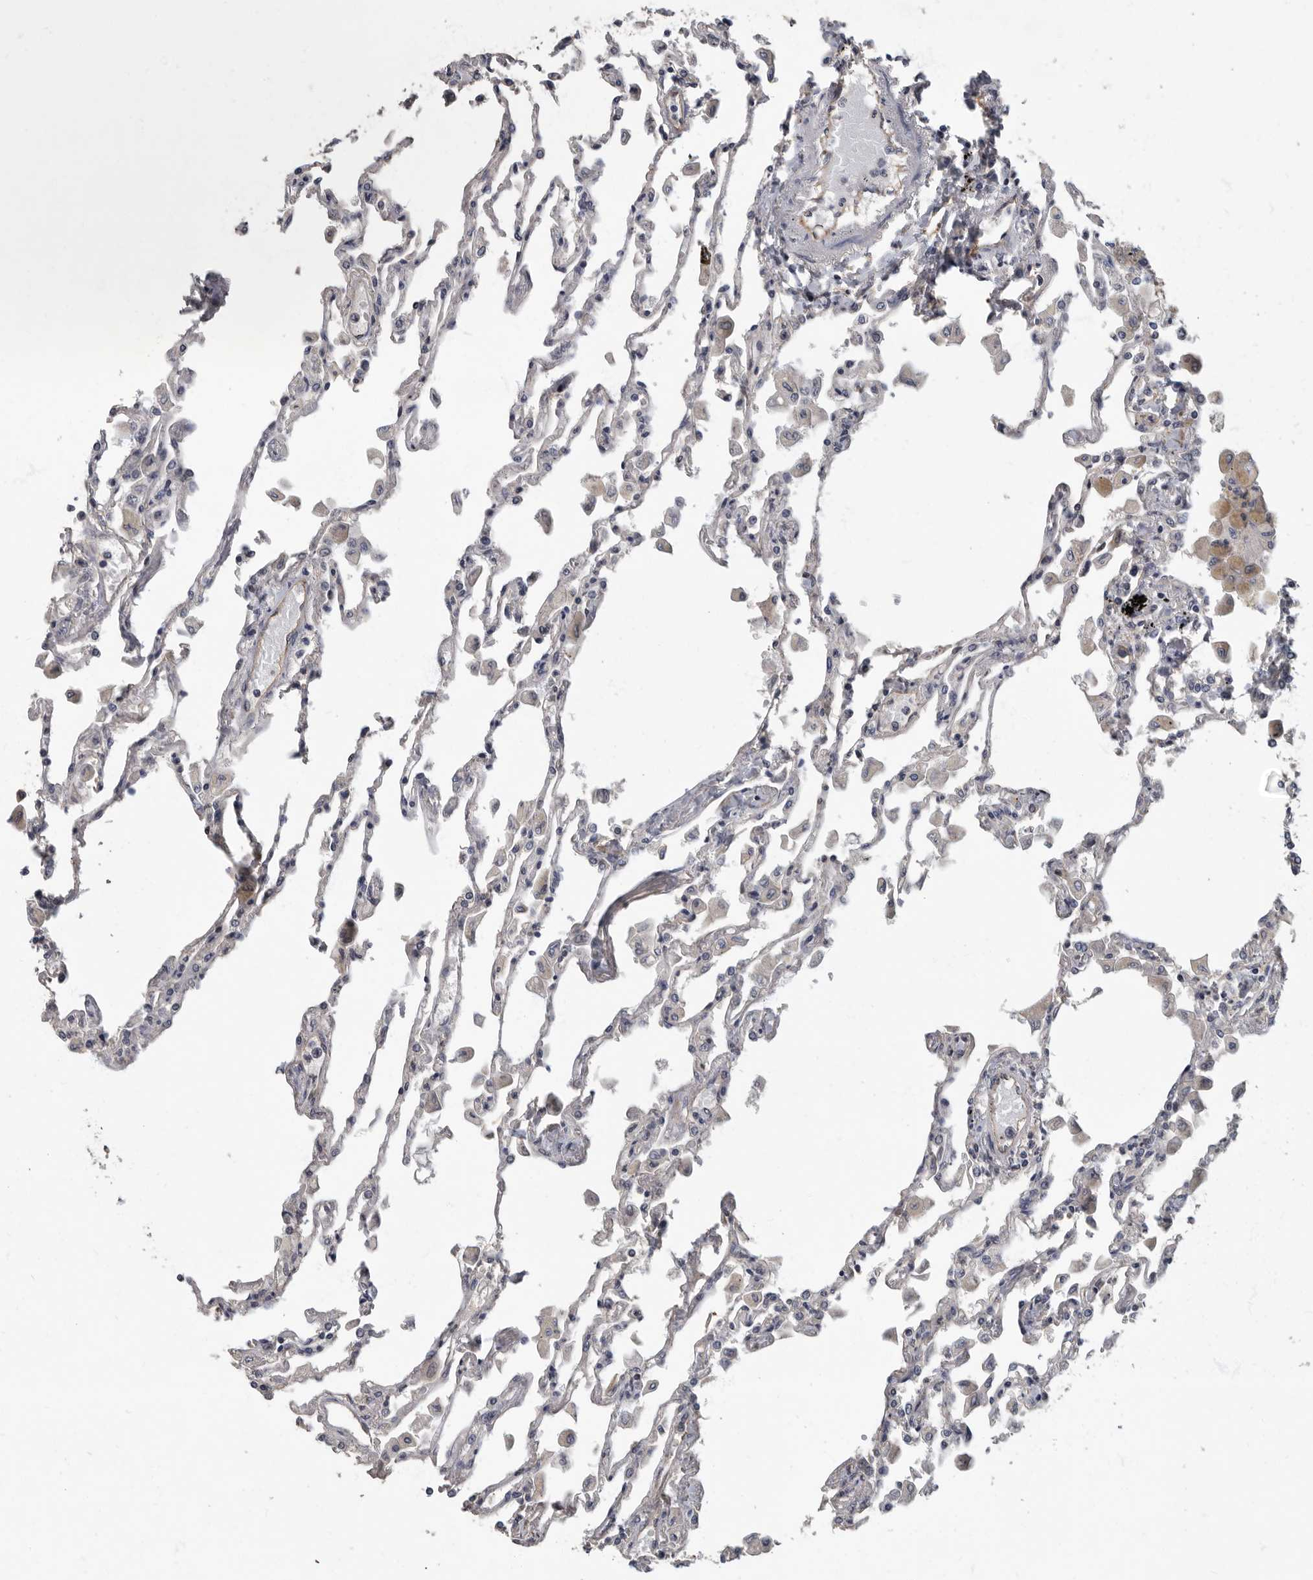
{"staining": {"intensity": "weak", "quantity": "<25%", "location": "cytoplasmic/membranous"}, "tissue": "lung", "cell_type": "Alveolar cells", "image_type": "normal", "snomed": [{"axis": "morphology", "description": "Normal tissue, NOS"}, {"axis": "topography", "description": "Bronchus"}, {"axis": "topography", "description": "Lung"}], "caption": "Alveolar cells show no significant positivity in benign lung. (Stains: DAB IHC with hematoxylin counter stain, Microscopy: brightfield microscopy at high magnification).", "gene": "PDK1", "patient": {"sex": "female", "age": 49}}